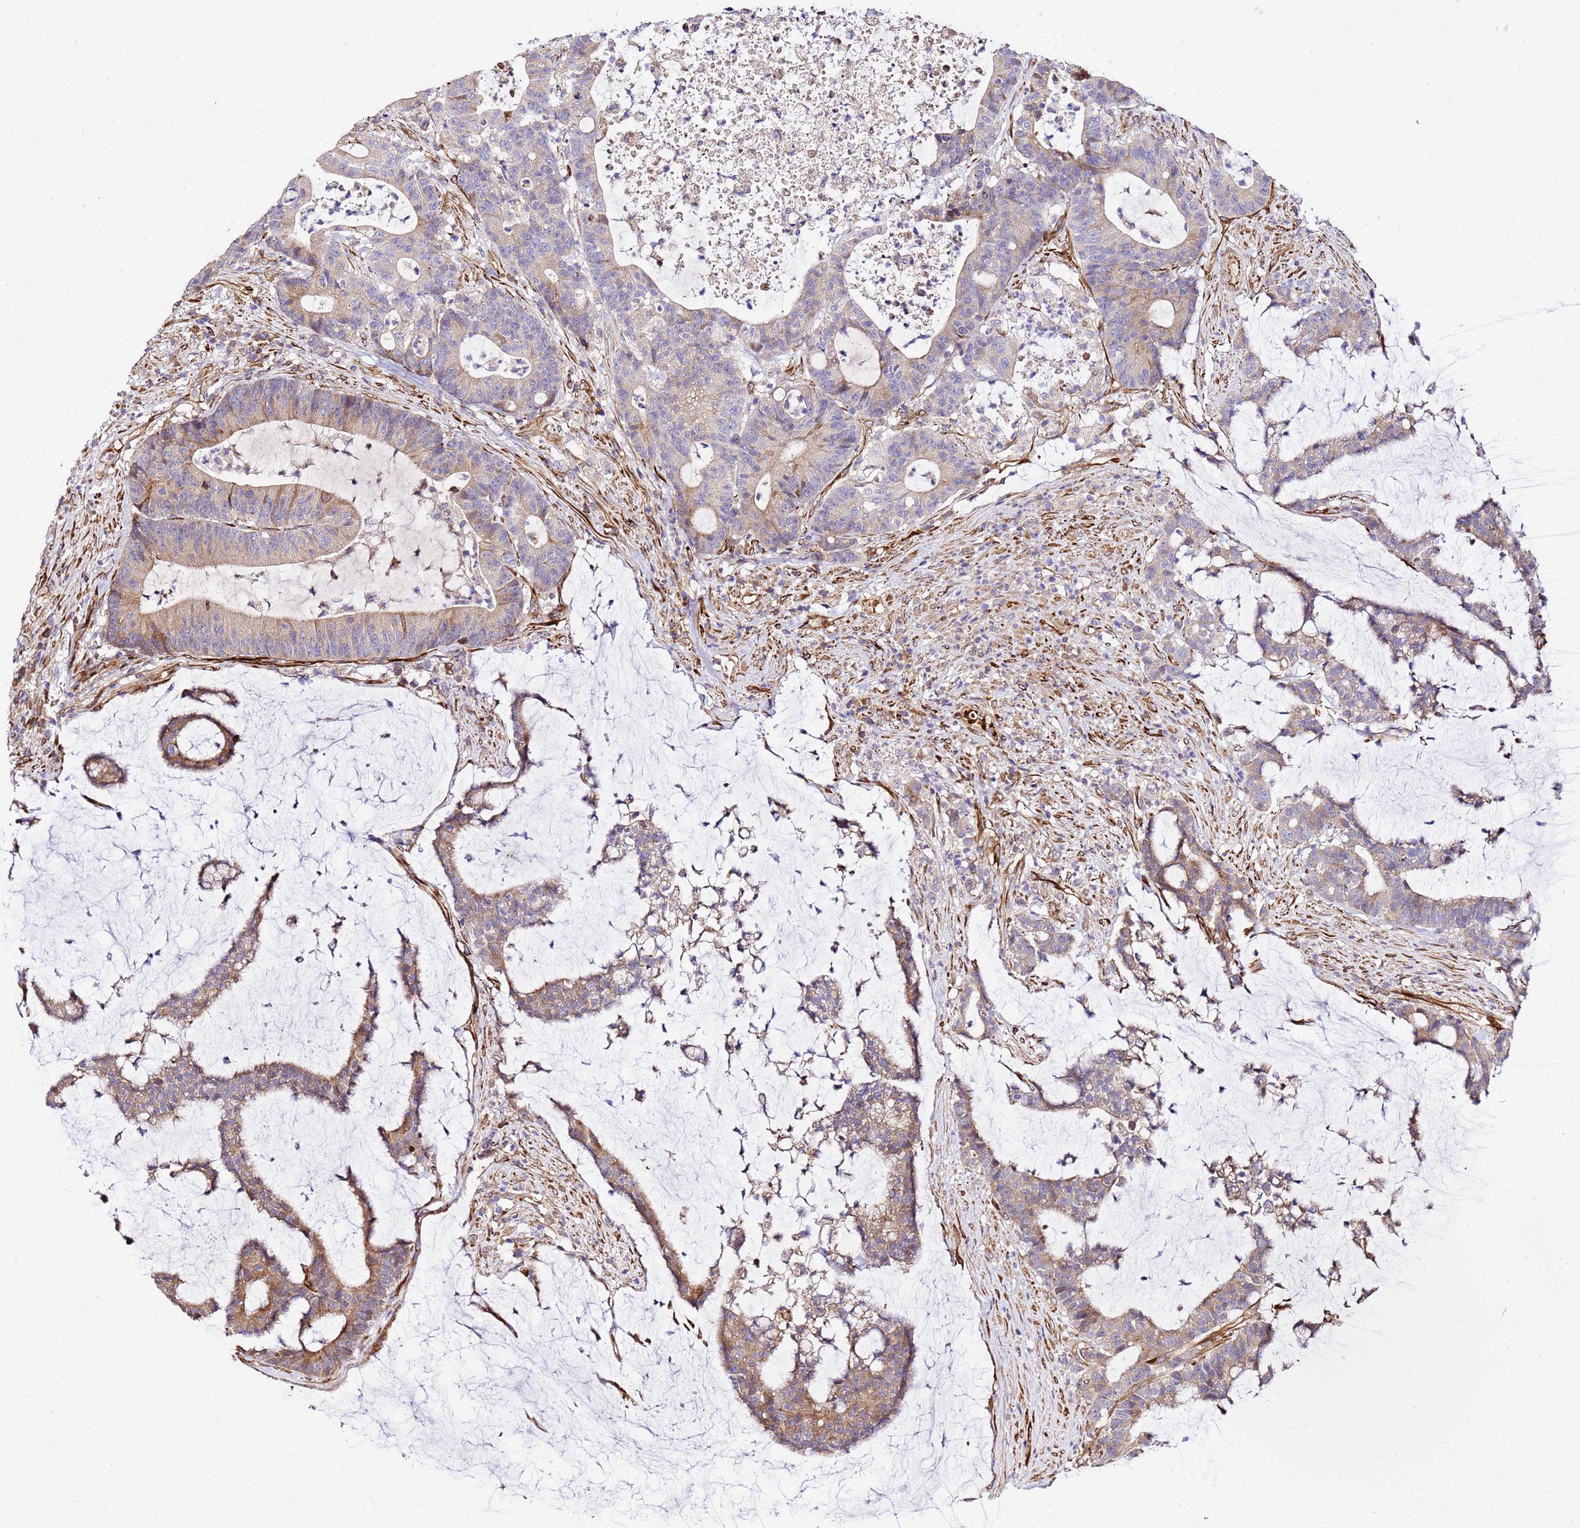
{"staining": {"intensity": "moderate", "quantity": "25%-75%", "location": "cytoplasmic/membranous"}, "tissue": "colorectal cancer", "cell_type": "Tumor cells", "image_type": "cancer", "snomed": [{"axis": "morphology", "description": "Adenocarcinoma, NOS"}, {"axis": "topography", "description": "Colon"}], "caption": "This is a photomicrograph of IHC staining of colorectal adenocarcinoma, which shows moderate staining in the cytoplasmic/membranous of tumor cells.", "gene": "WWC2", "patient": {"sex": "female", "age": 84}}